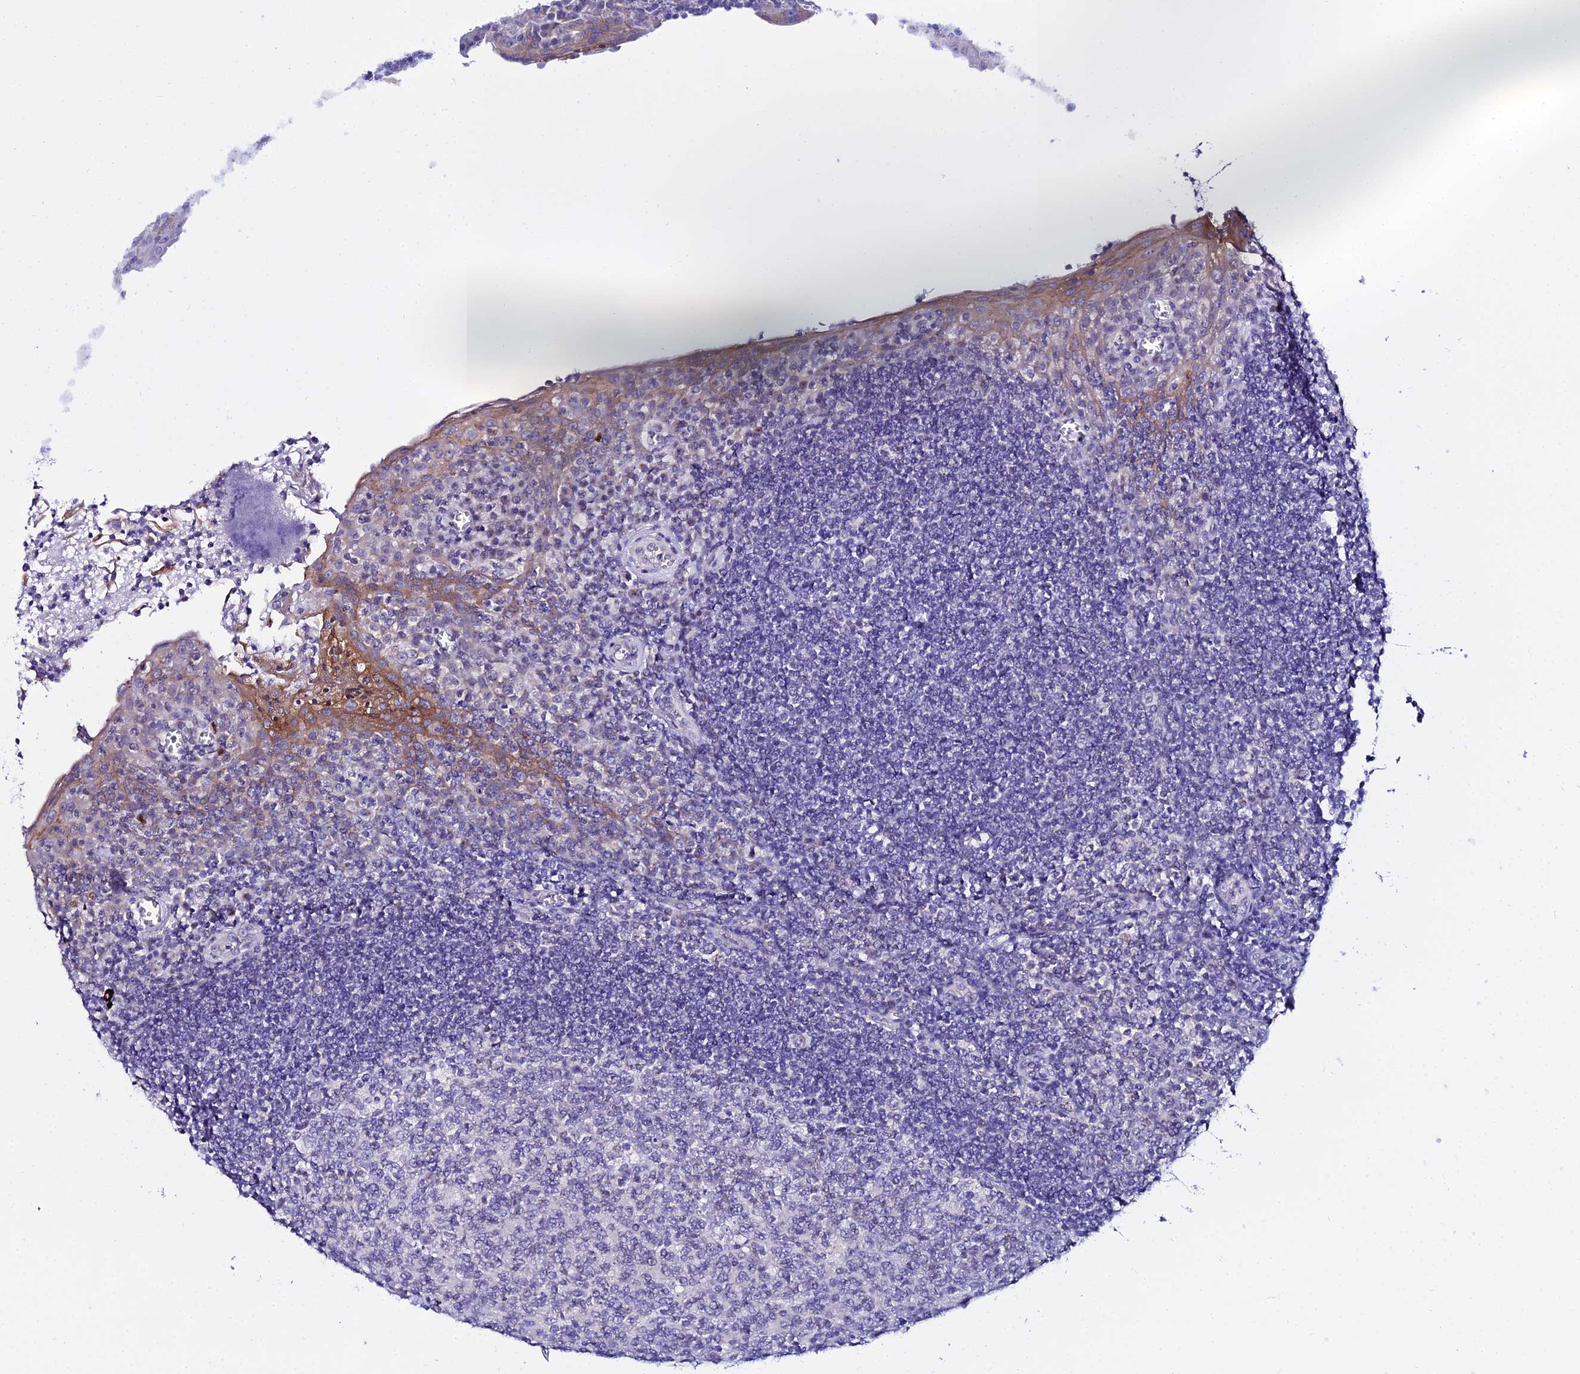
{"staining": {"intensity": "negative", "quantity": "none", "location": "none"}, "tissue": "tonsil", "cell_type": "Germinal center cells", "image_type": "normal", "snomed": [{"axis": "morphology", "description": "Normal tissue, NOS"}, {"axis": "topography", "description": "Tonsil"}], "caption": "Germinal center cells are negative for brown protein staining in benign tonsil. (Brightfield microscopy of DAB IHC at high magnification).", "gene": "ATG16L2", "patient": {"sex": "male", "age": 27}}